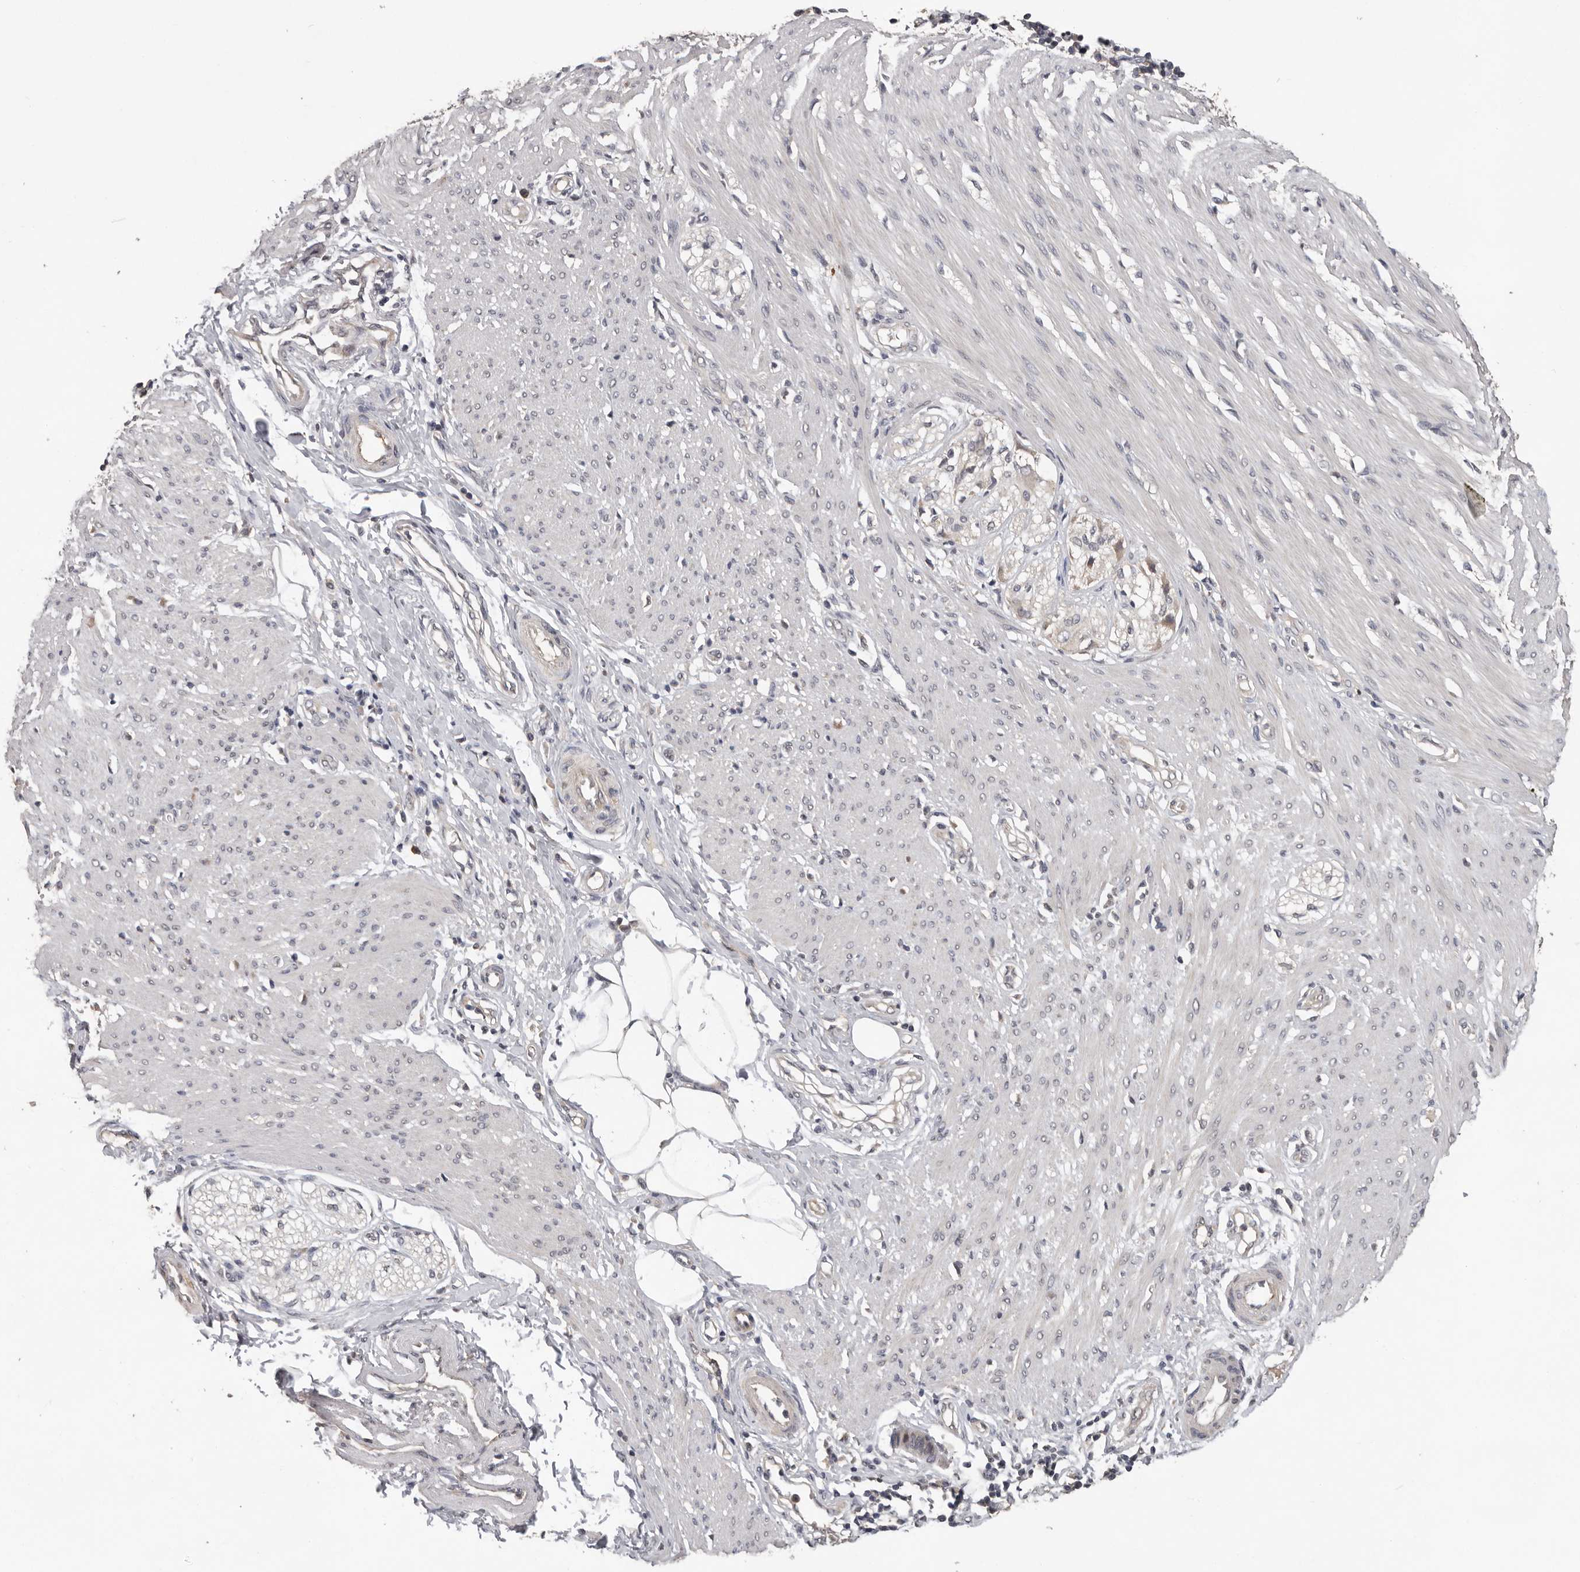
{"staining": {"intensity": "negative", "quantity": "none", "location": "none"}, "tissue": "smooth muscle", "cell_type": "Smooth muscle cells", "image_type": "normal", "snomed": [{"axis": "morphology", "description": "Normal tissue, NOS"}, {"axis": "morphology", "description": "Adenocarcinoma, NOS"}, {"axis": "topography", "description": "Colon"}, {"axis": "topography", "description": "Peripheral nerve tissue"}], "caption": "IHC of normal human smooth muscle reveals no staining in smooth muscle cells.", "gene": "MTF1", "patient": {"sex": "male", "age": 14}}